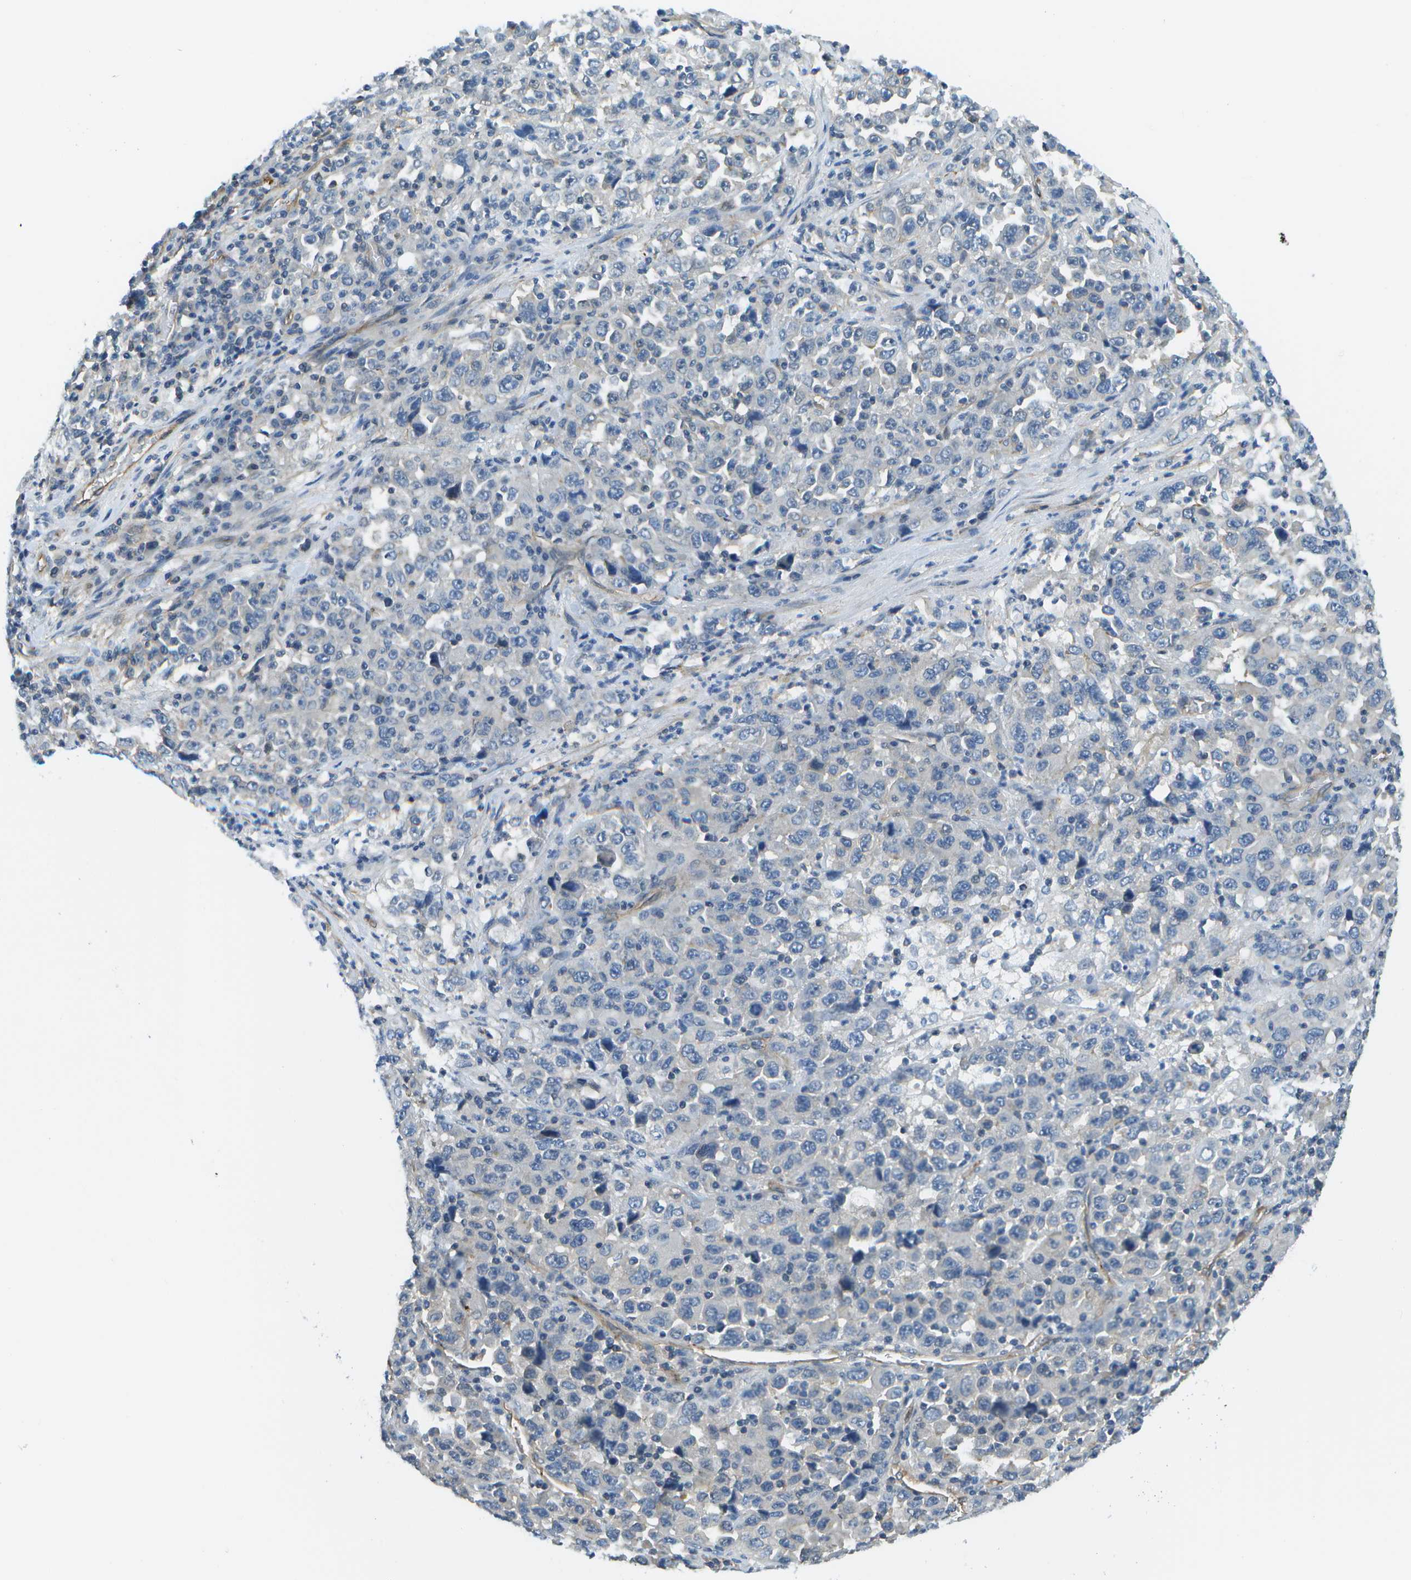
{"staining": {"intensity": "negative", "quantity": "none", "location": "none"}, "tissue": "stomach cancer", "cell_type": "Tumor cells", "image_type": "cancer", "snomed": [{"axis": "morphology", "description": "Normal tissue, NOS"}, {"axis": "morphology", "description": "Adenocarcinoma, NOS"}, {"axis": "topography", "description": "Stomach, upper"}, {"axis": "topography", "description": "Stomach"}], "caption": "High power microscopy micrograph of an immunohistochemistry image of adenocarcinoma (stomach), revealing no significant positivity in tumor cells.", "gene": "KIAA0040", "patient": {"sex": "male", "age": 59}}